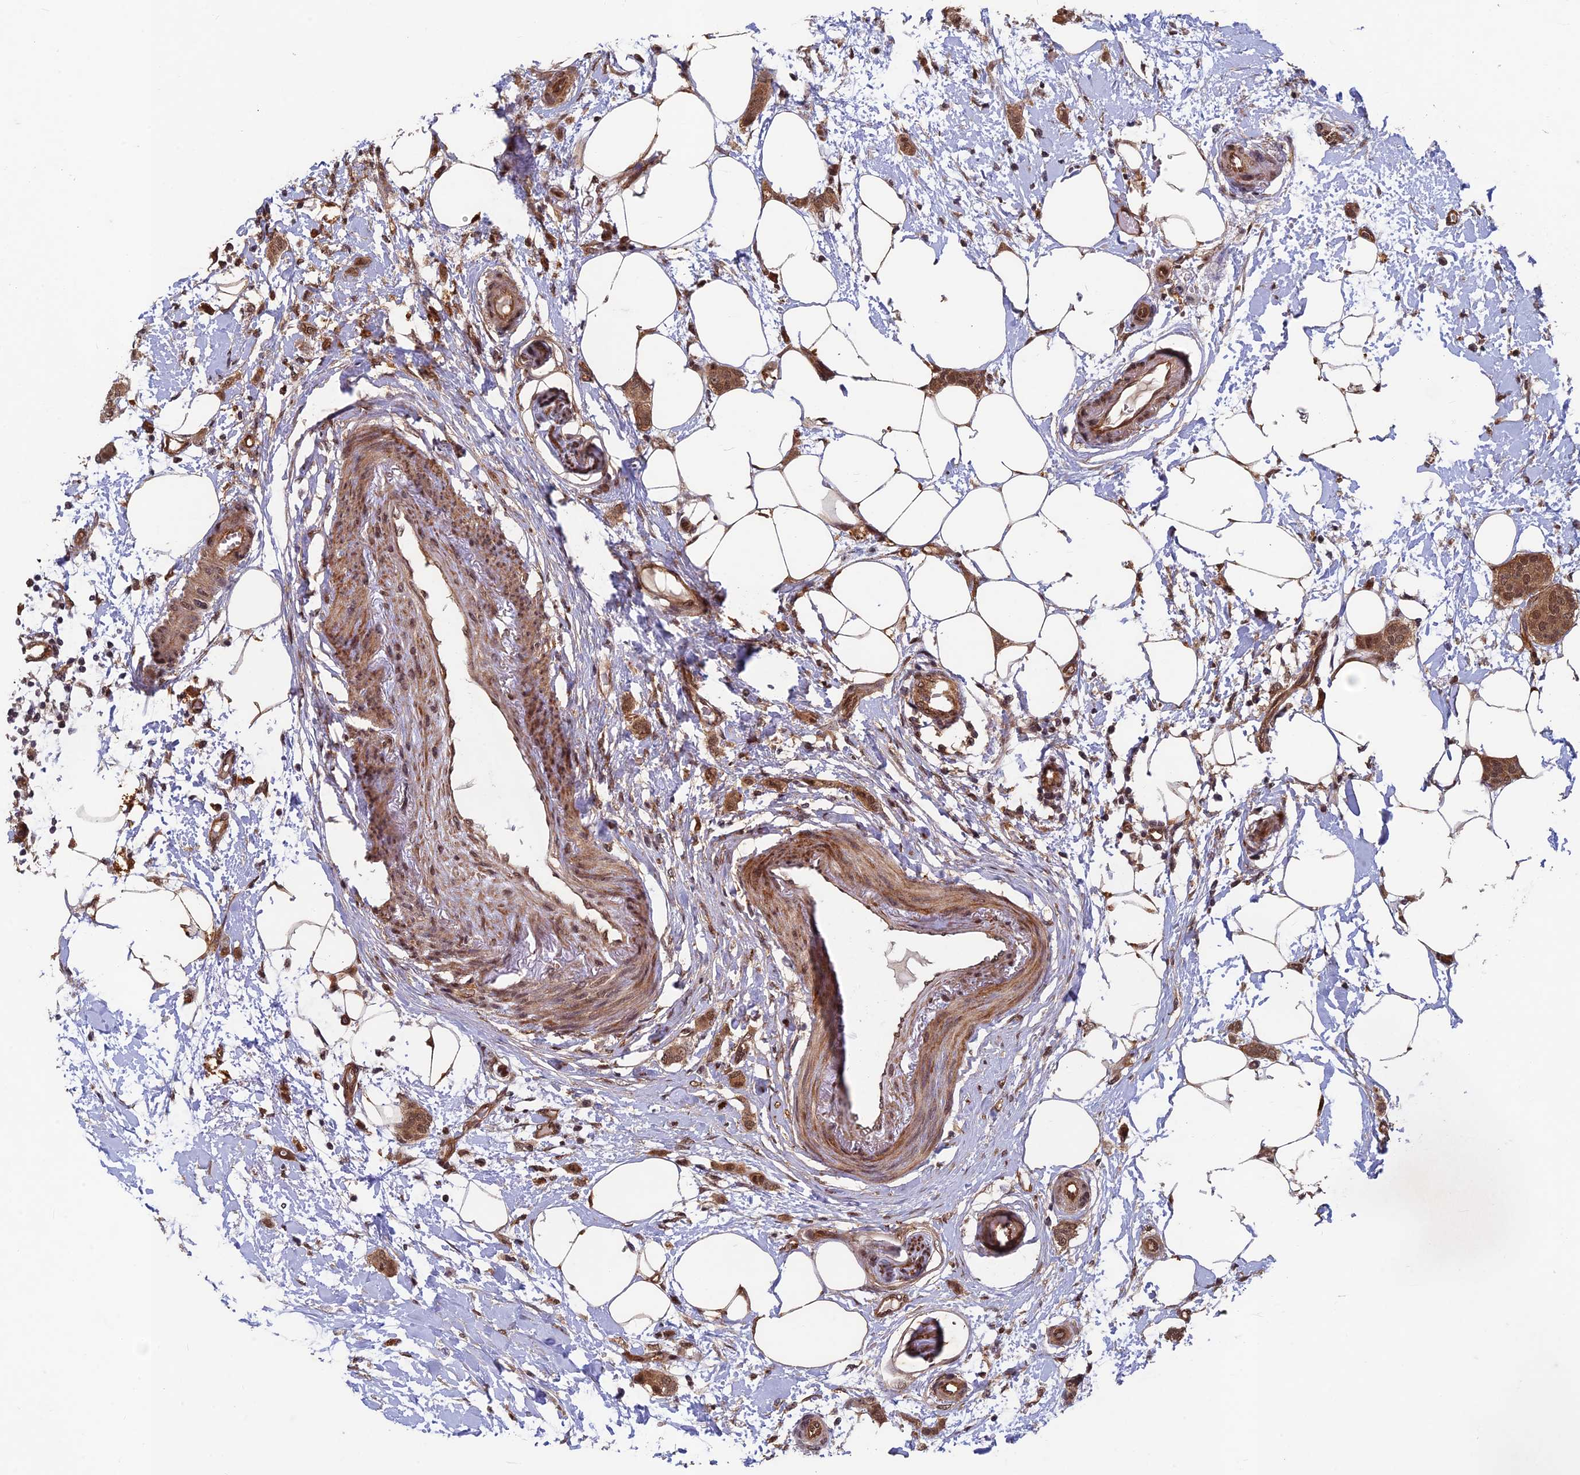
{"staining": {"intensity": "moderate", "quantity": ">75%", "location": "cytoplasmic/membranous,nuclear"}, "tissue": "breast cancer", "cell_type": "Tumor cells", "image_type": "cancer", "snomed": [{"axis": "morphology", "description": "Duct carcinoma"}, {"axis": "topography", "description": "Breast"}], "caption": "There is medium levels of moderate cytoplasmic/membranous and nuclear staining in tumor cells of breast cancer, as demonstrated by immunohistochemical staining (brown color).", "gene": "FAM53C", "patient": {"sex": "female", "age": 72}}